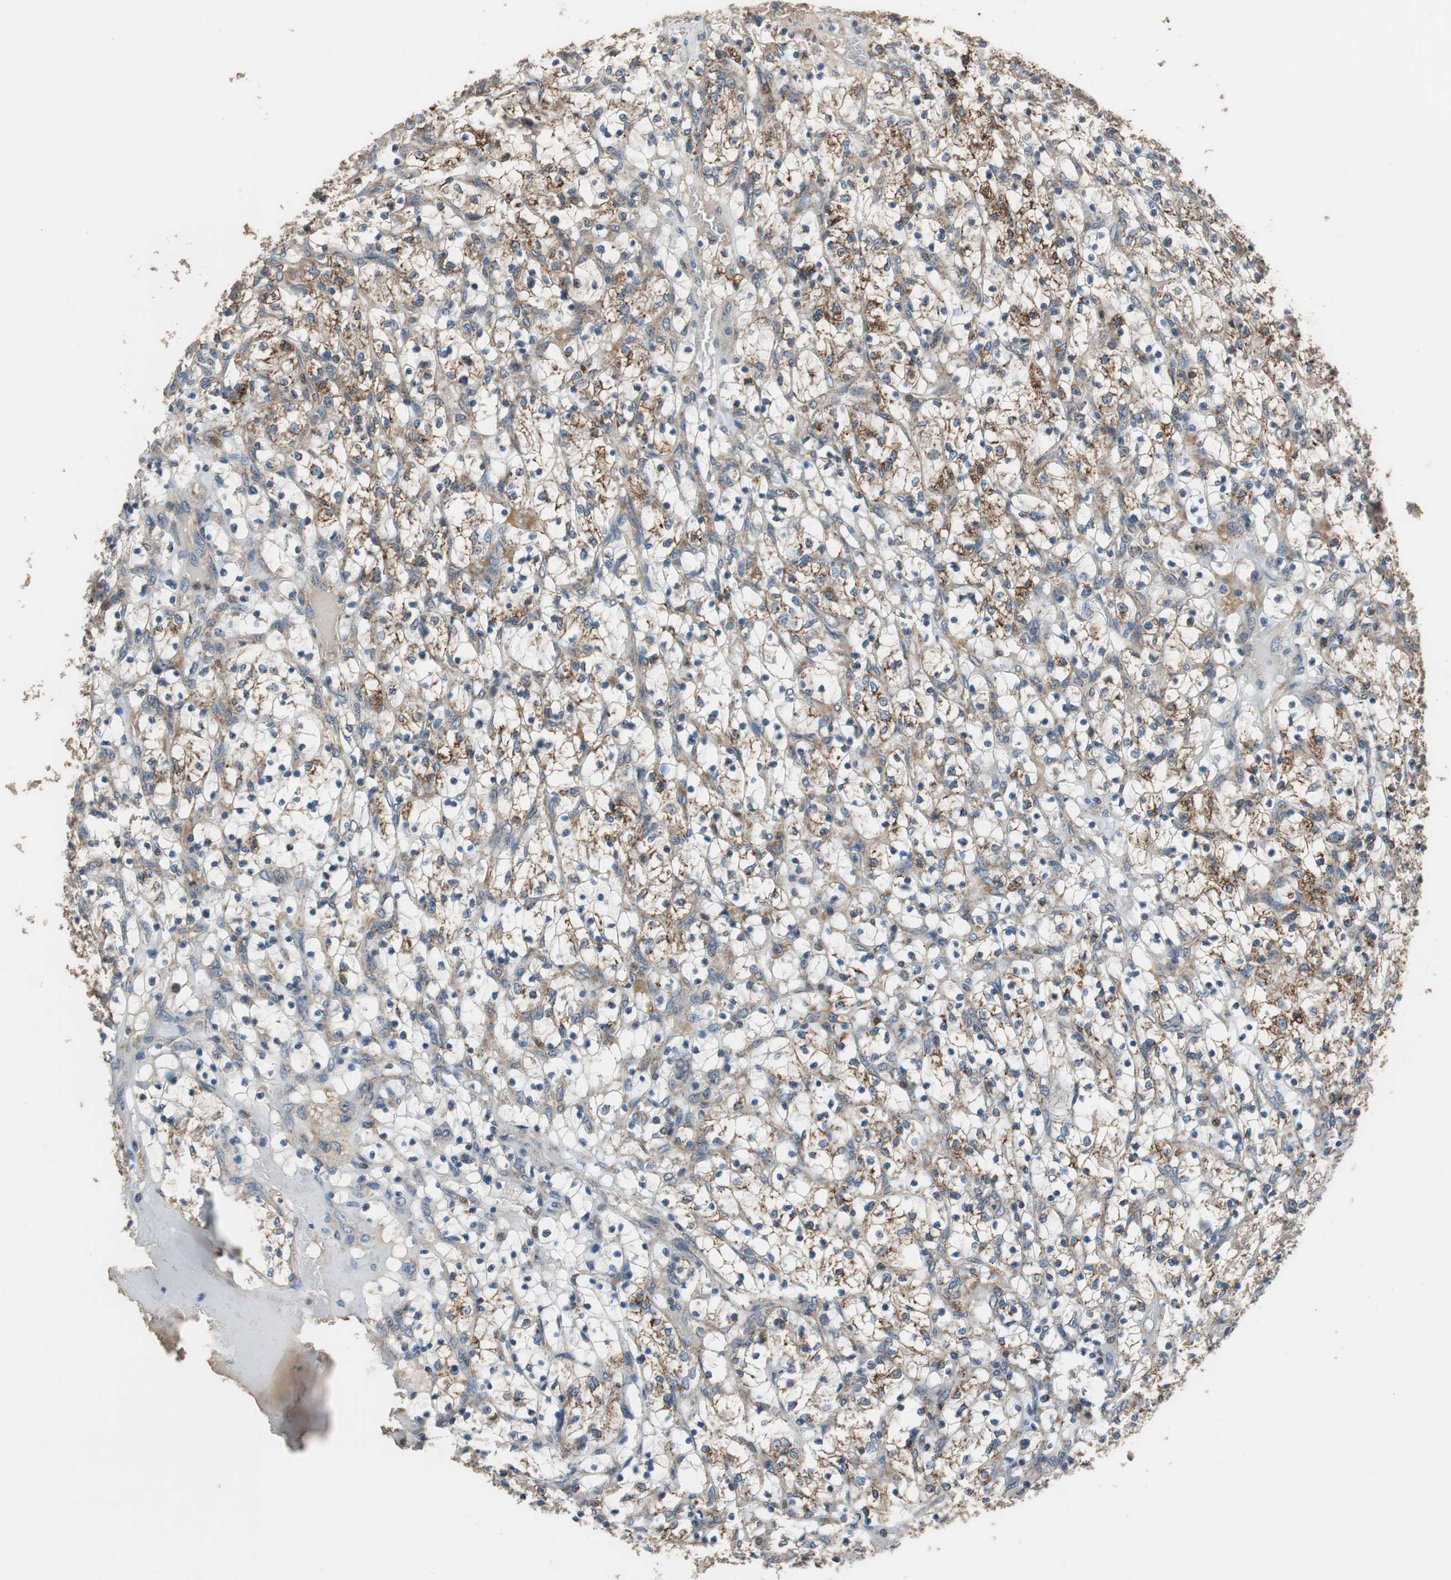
{"staining": {"intensity": "moderate", "quantity": ">75%", "location": "cytoplasmic/membranous"}, "tissue": "renal cancer", "cell_type": "Tumor cells", "image_type": "cancer", "snomed": [{"axis": "morphology", "description": "Adenocarcinoma, NOS"}, {"axis": "topography", "description": "Kidney"}], "caption": "The histopathology image demonstrates immunohistochemical staining of renal cancer (adenocarcinoma). There is moderate cytoplasmic/membranous expression is present in about >75% of tumor cells. (DAB (3,3'-diaminobenzidine) IHC, brown staining for protein, blue staining for nuclei).", "gene": "PI4KB", "patient": {"sex": "female", "age": 69}}